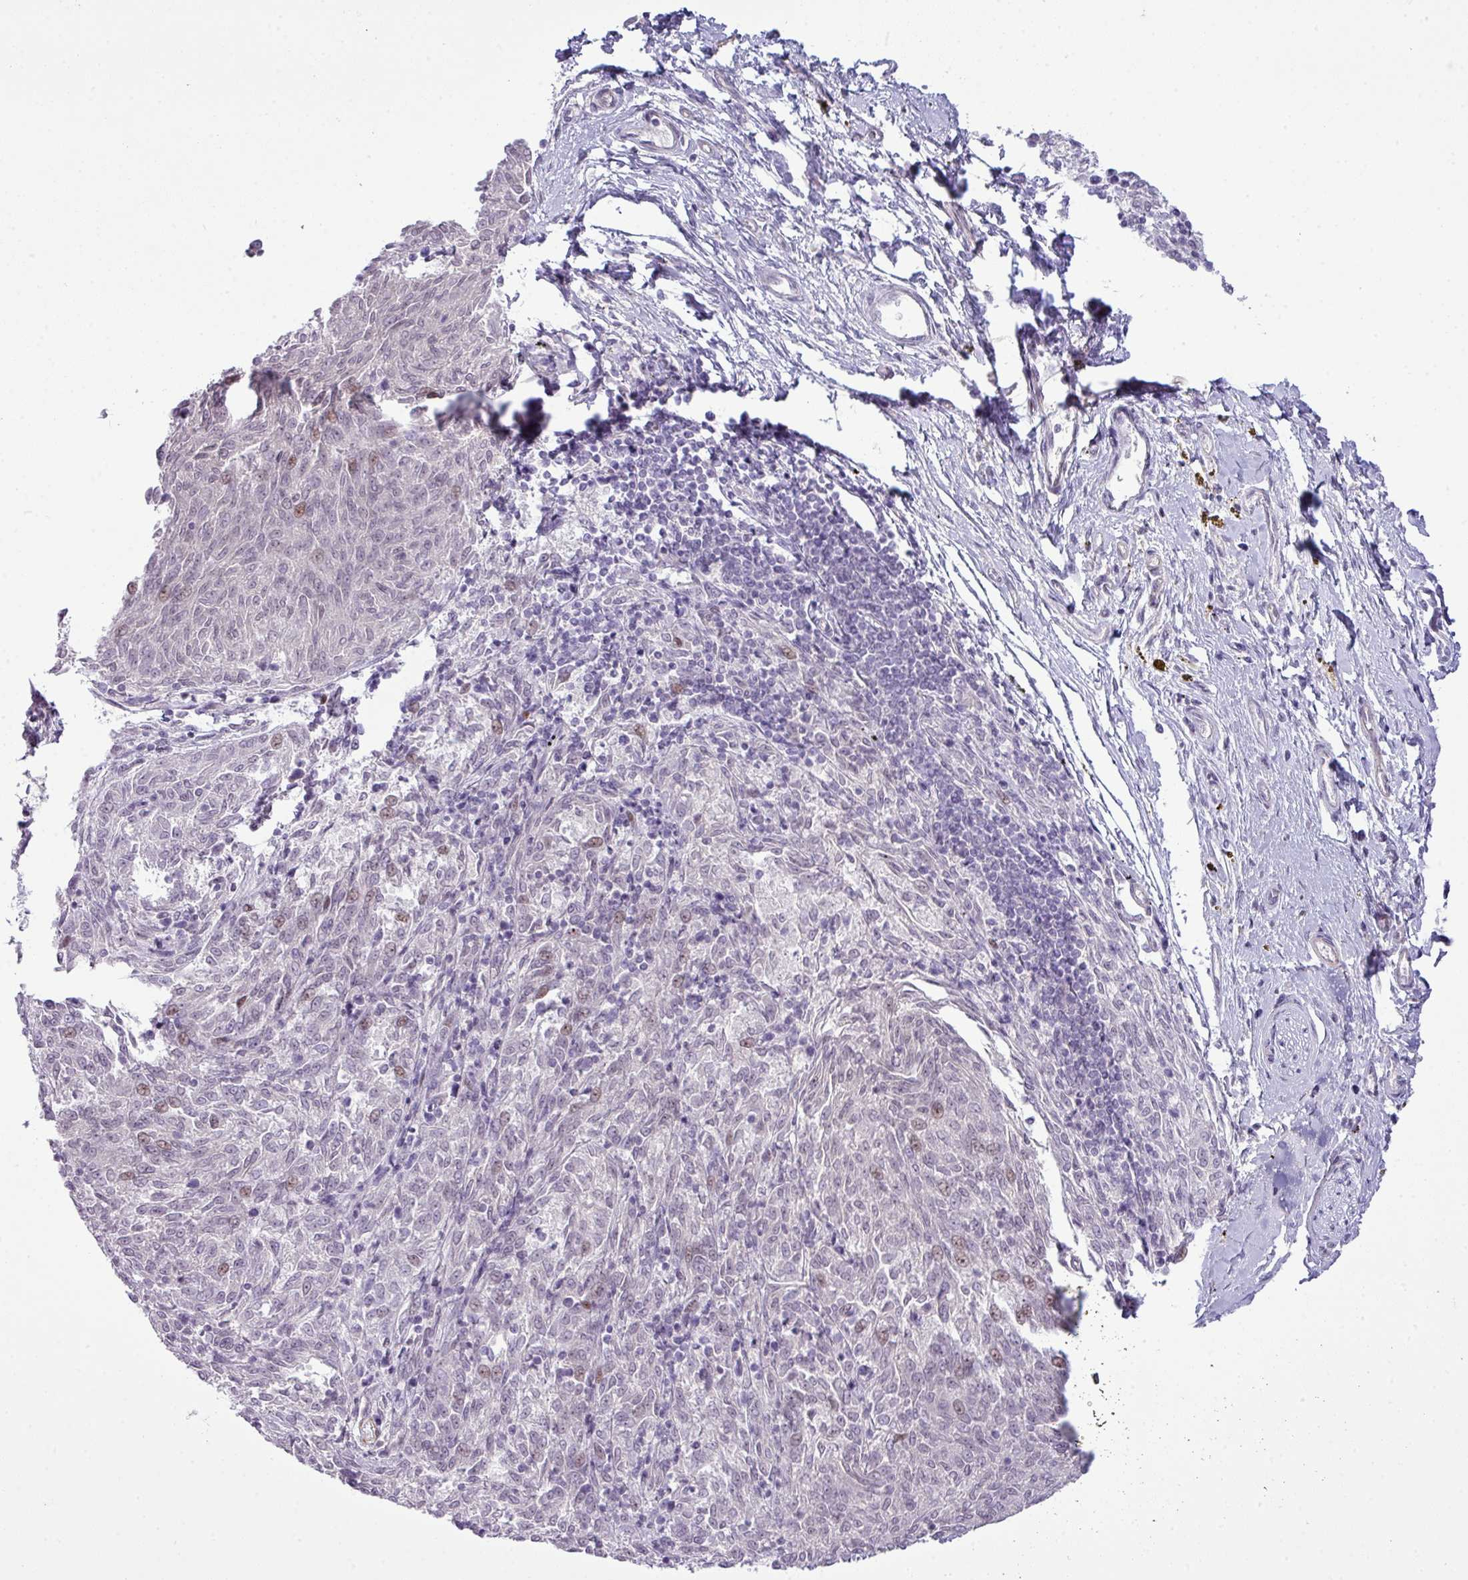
{"staining": {"intensity": "moderate", "quantity": "<25%", "location": "nuclear"}, "tissue": "melanoma", "cell_type": "Tumor cells", "image_type": "cancer", "snomed": [{"axis": "morphology", "description": "Malignant melanoma, NOS"}, {"axis": "topography", "description": "Skin"}], "caption": "Protein staining demonstrates moderate nuclear expression in approximately <25% of tumor cells in melanoma.", "gene": "ZNF688", "patient": {"sex": "female", "age": 72}}